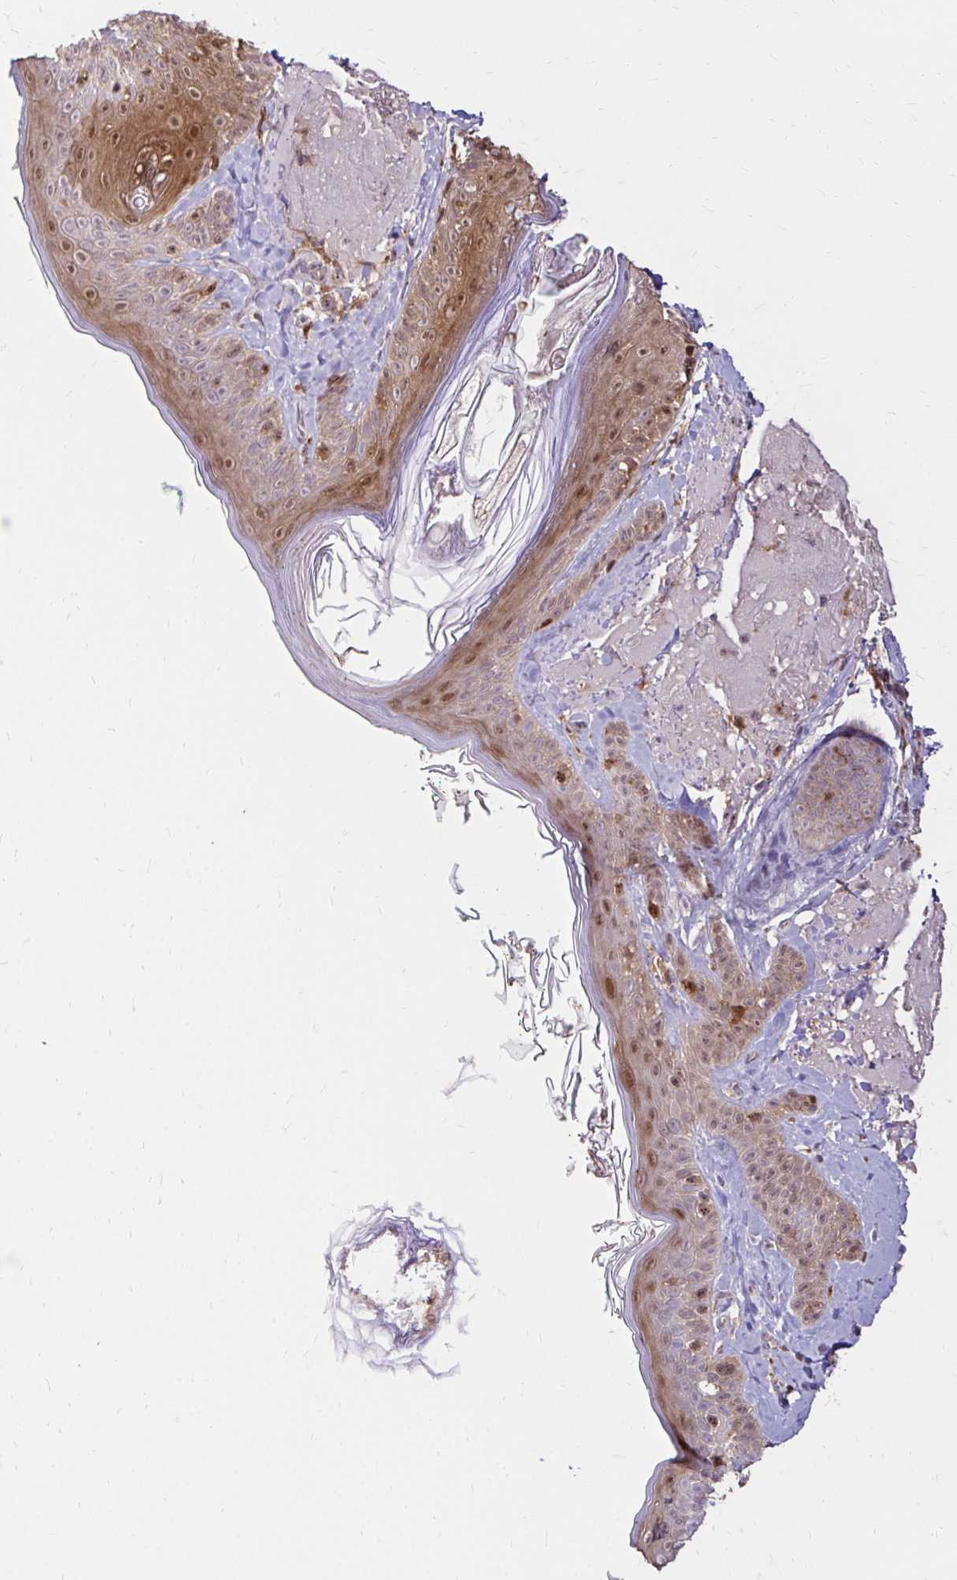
{"staining": {"intensity": "moderate", "quantity": ">75%", "location": "cytoplasmic/membranous,nuclear"}, "tissue": "skin", "cell_type": "Fibroblasts", "image_type": "normal", "snomed": [{"axis": "morphology", "description": "Normal tissue, NOS"}, {"axis": "topography", "description": "Skin"}], "caption": "About >75% of fibroblasts in unremarkable human skin demonstrate moderate cytoplasmic/membranous,nuclear protein staining as visualized by brown immunohistochemical staining.", "gene": "PYCARD", "patient": {"sex": "male", "age": 73}}